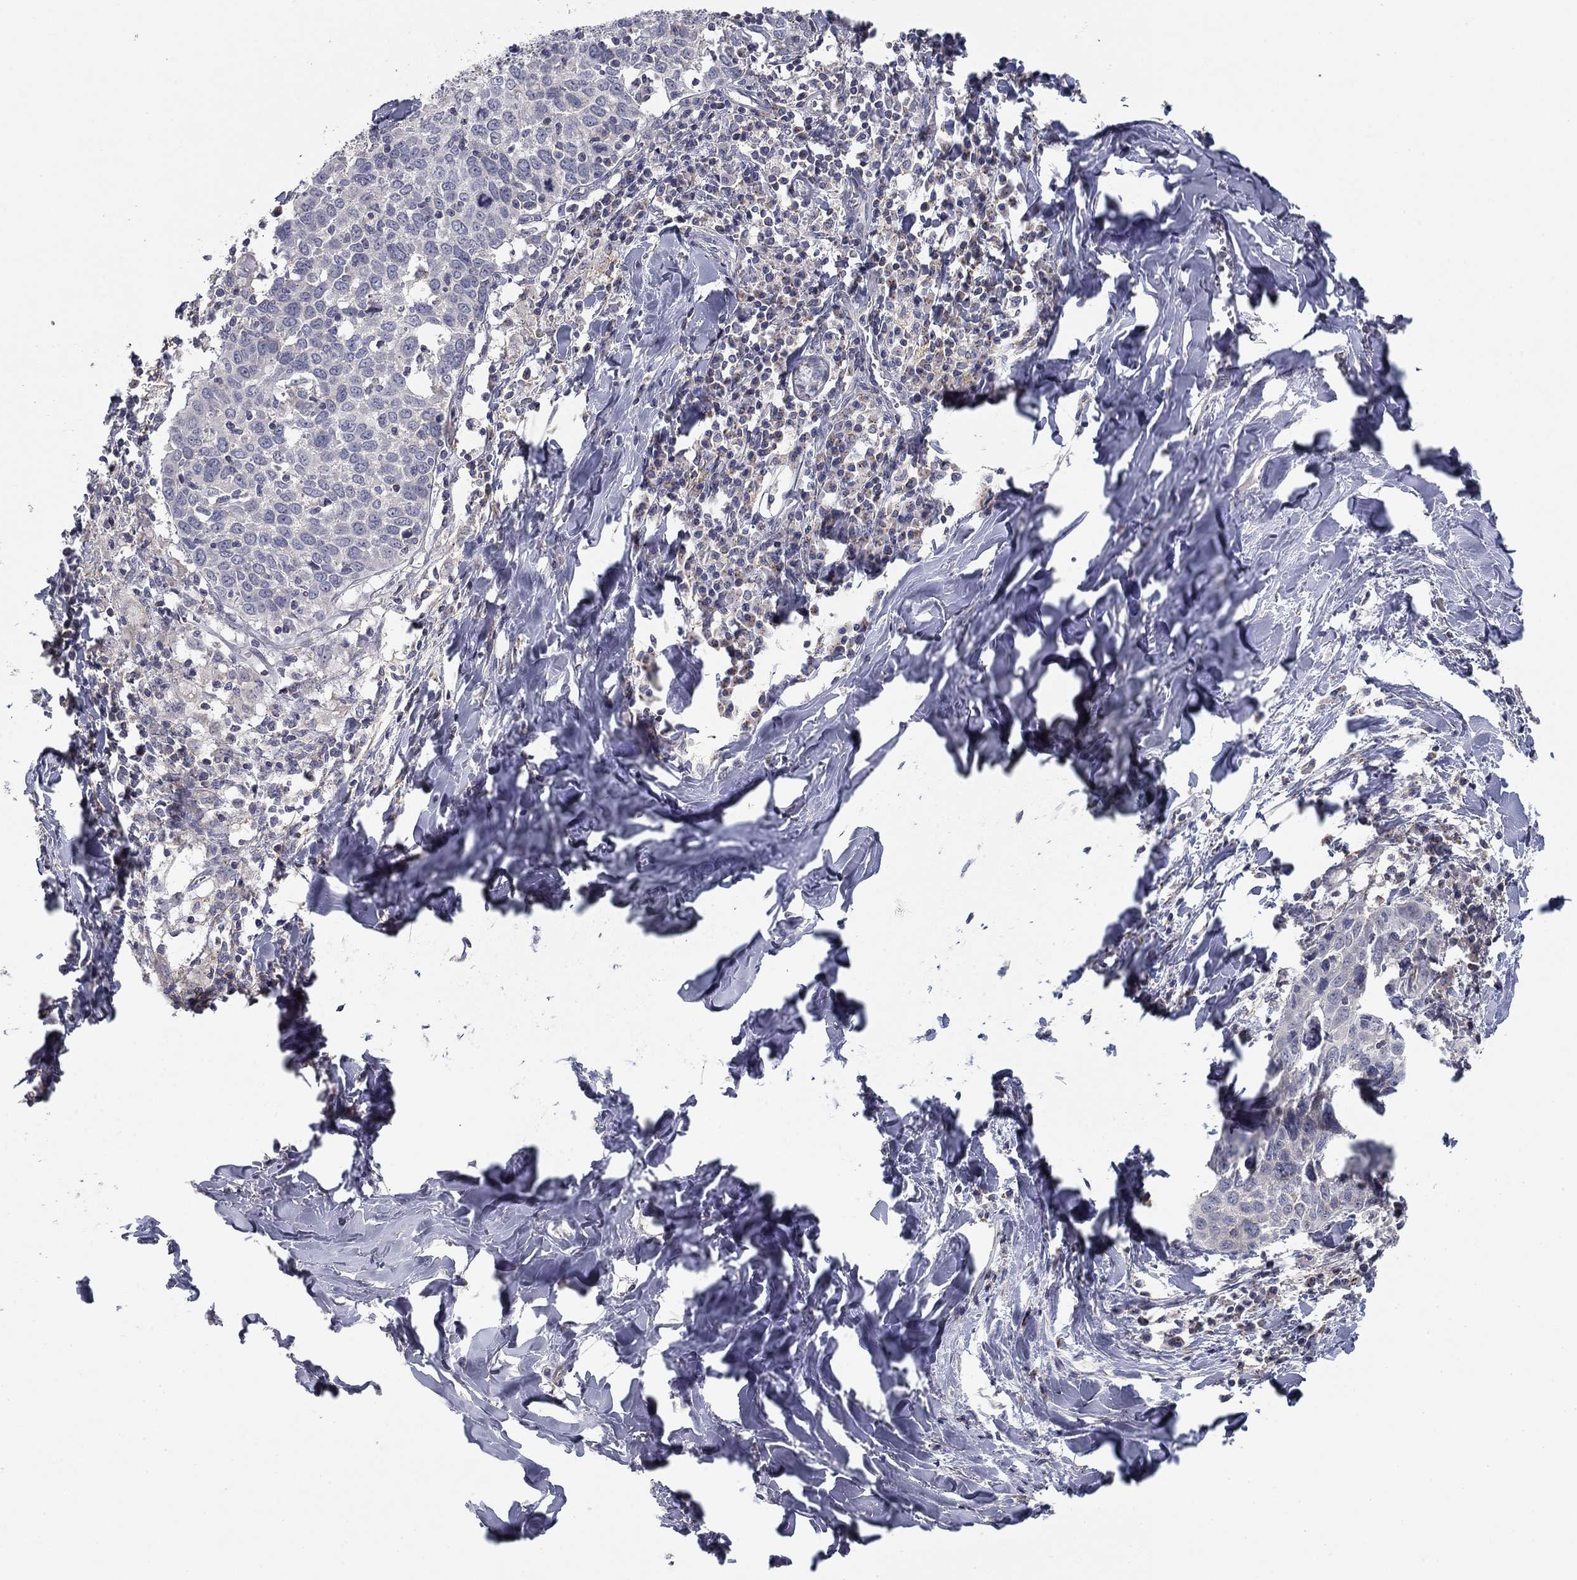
{"staining": {"intensity": "negative", "quantity": "none", "location": "none"}, "tissue": "lung cancer", "cell_type": "Tumor cells", "image_type": "cancer", "snomed": [{"axis": "morphology", "description": "Squamous cell carcinoma, NOS"}, {"axis": "topography", "description": "Lung"}], "caption": "IHC micrograph of human lung squamous cell carcinoma stained for a protein (brown), which displays no expression in tumor cells. (Brightfield microscopy of DAB immunohistochemistry at high magnification).", "gene": "SEPTIN3", "patient": {"sex": "male", "age": 57}}